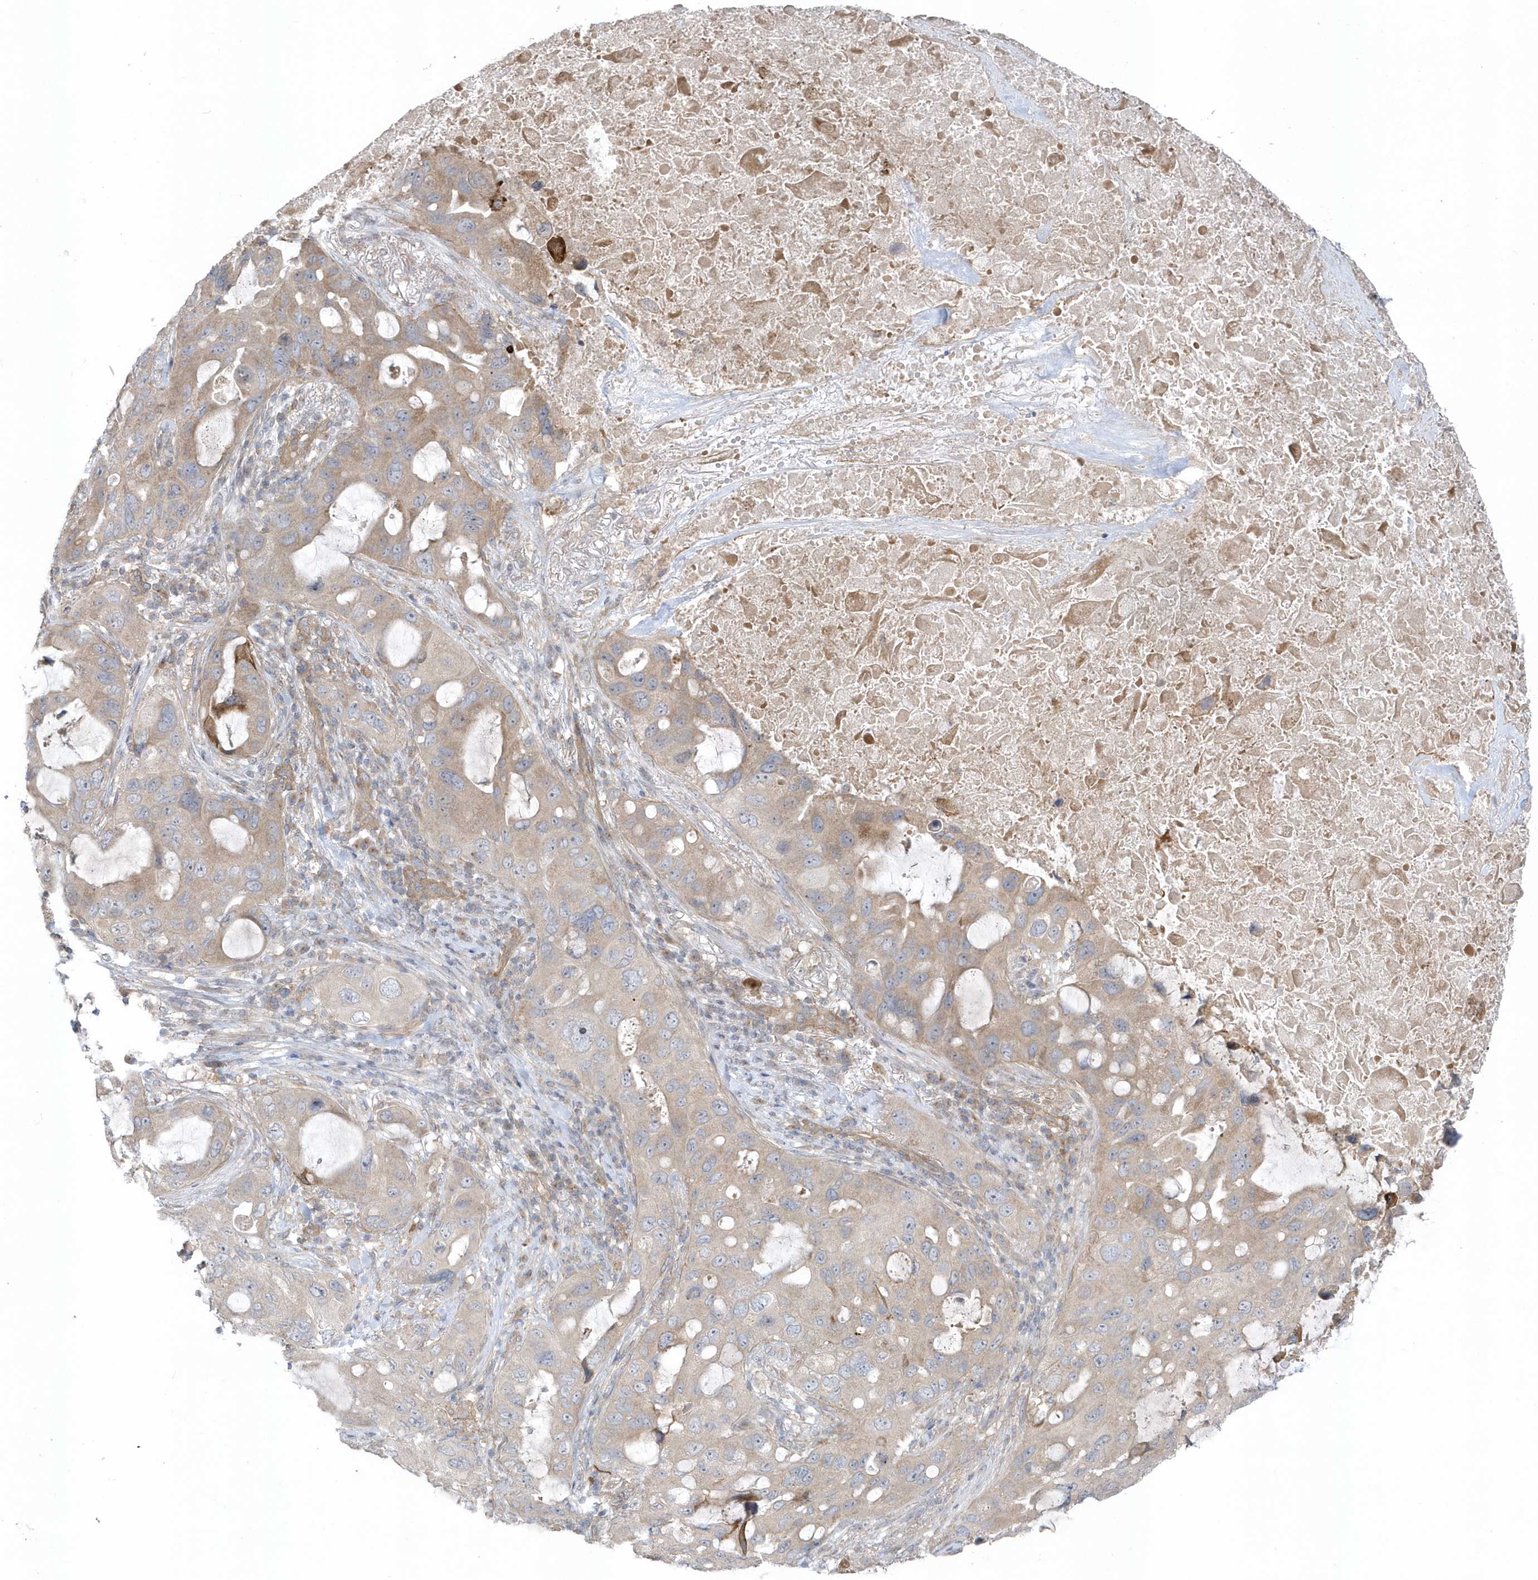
{"staining": {"intensity": "weak", "quantity": "<25%", "location": "cytoplasmic/membranous"}, "tissue": "lung cancer", "cell_type": "Tumor cells", "image_type": "cancer", "snomed": [{"axis": "morphology", "description": "Squamous cell carcinoma, NOS"}, {"axis": "topography", "description": "Lung"}], "caption": "Tumor cells are negative for protein expression in human lung squamous cell carcinoma.", "gene": "ACTR1A", "patient": {"sex": "female", "age": 73}}